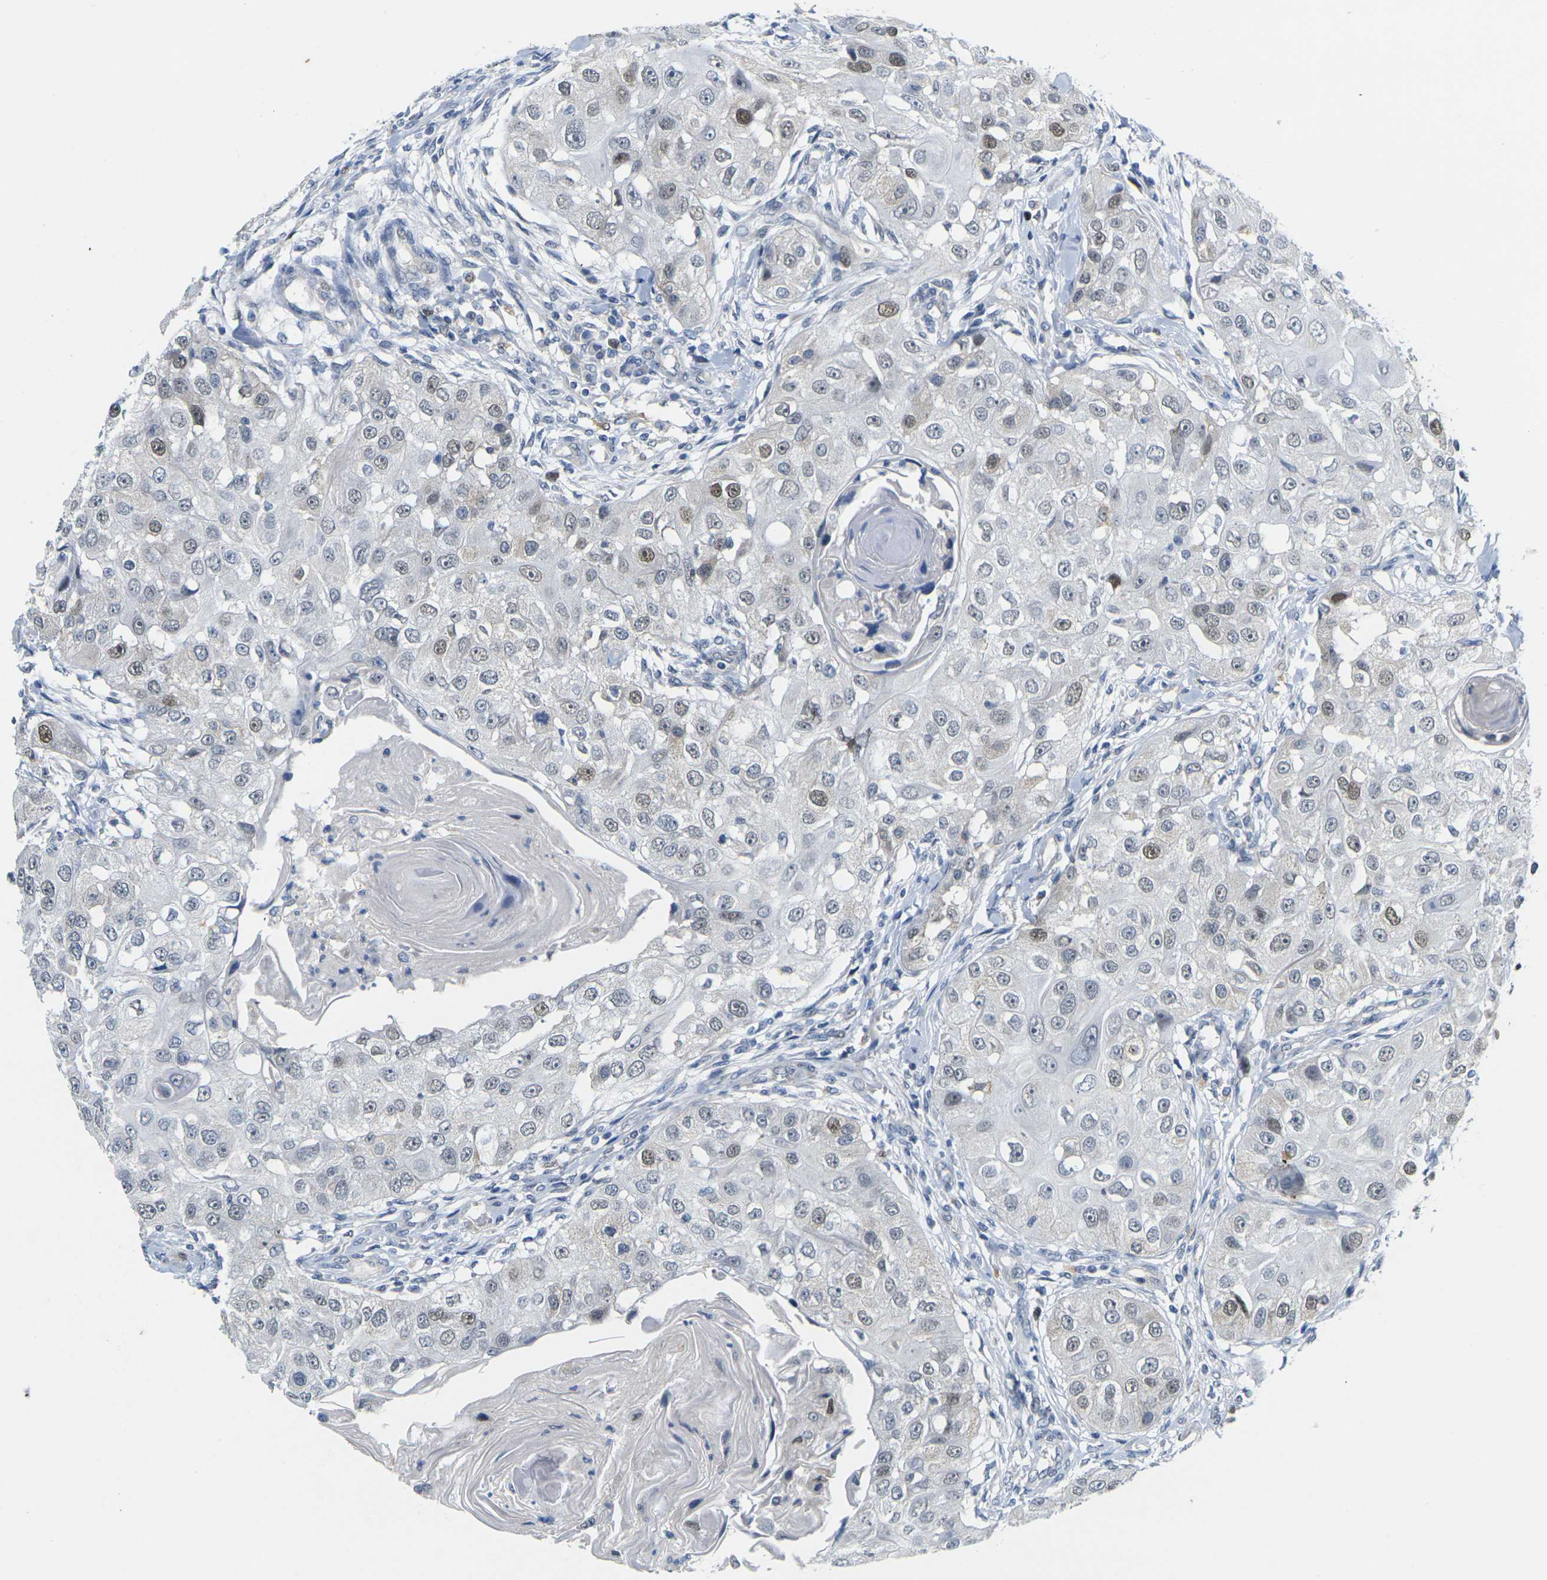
{"staining": {"intensity": "moderate", "quantity": "<25%", "location": "nuclear"}, "tissue": "head and neck cancer", "cell_type": "Tumor cells", "image_type": "cancer", "snomed": [{"axis": "morphology", "description": "Normal tissue, NOS"}, {"axis": "morphology", "description": "Squamous cell carcinoma, NOS"}, {"axis": "topography", "description": "Skeletal muscle"}, {"axis": "topography", "description": "Head-Neck"}], "caption": "A micrograph showing moderate nuclear expression in approximately <25% of tumor cells in head and neck squamous cell carcinoma, as visualized by brown immunohistochemical staining.", "gene": "CDK2", "patient": {"sex": "male", "age": 51}}